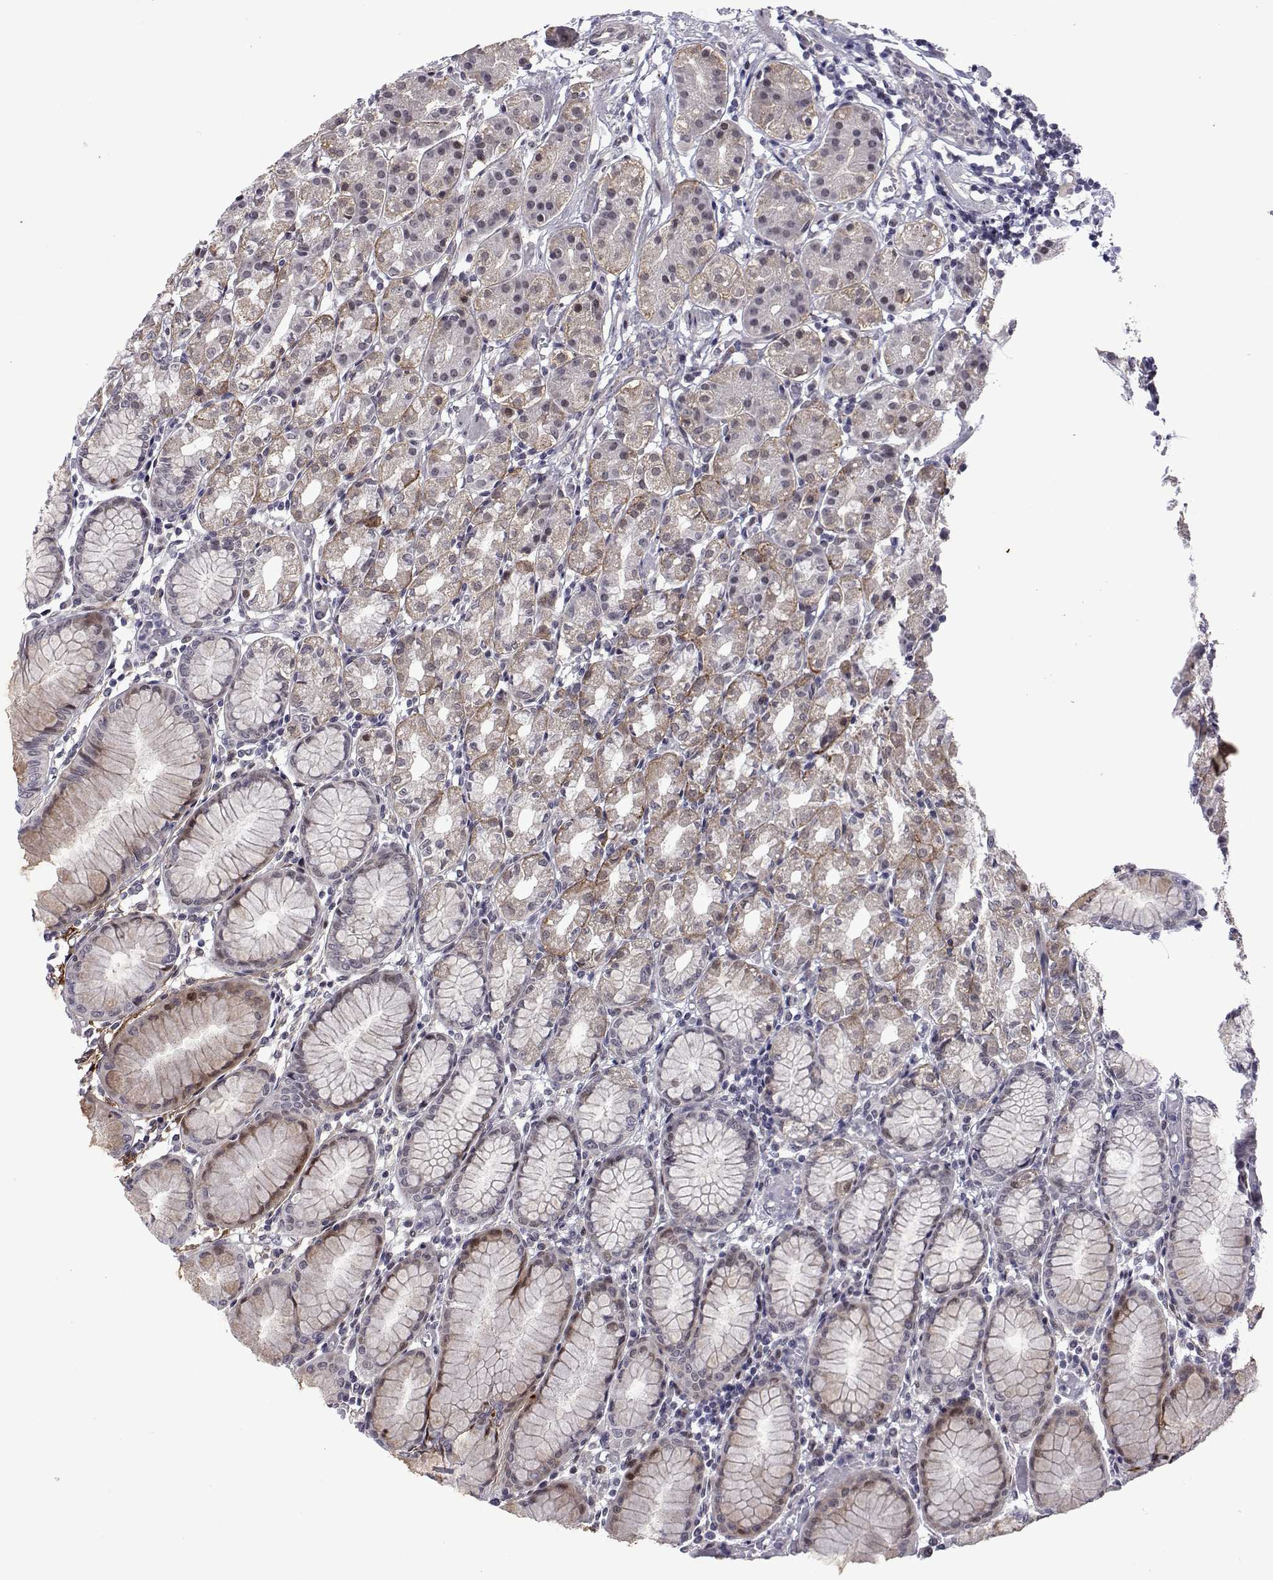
{"staining": {"intensity": "weak", "quantity": "25%-75%", "location": "cytoplasmic/membranous,nuclear"}, "tissue": "stomach", "cell_type": "Glandular cells", "image_type": "normal", "snomed": [{"axis": "morphology", "description": "Normal tissue, NOS"}, {"axis": "topography", "description": "Stomach"}], "caption": "Immunohistochemical staining of normal human stomach displays low levels of weak cytoplasmic/membranous,nuclear positivity in approximately 25%-75% of glandular cells.", "gene": "EFCAB3", "patient": {"sex": "female", "age": 57}}